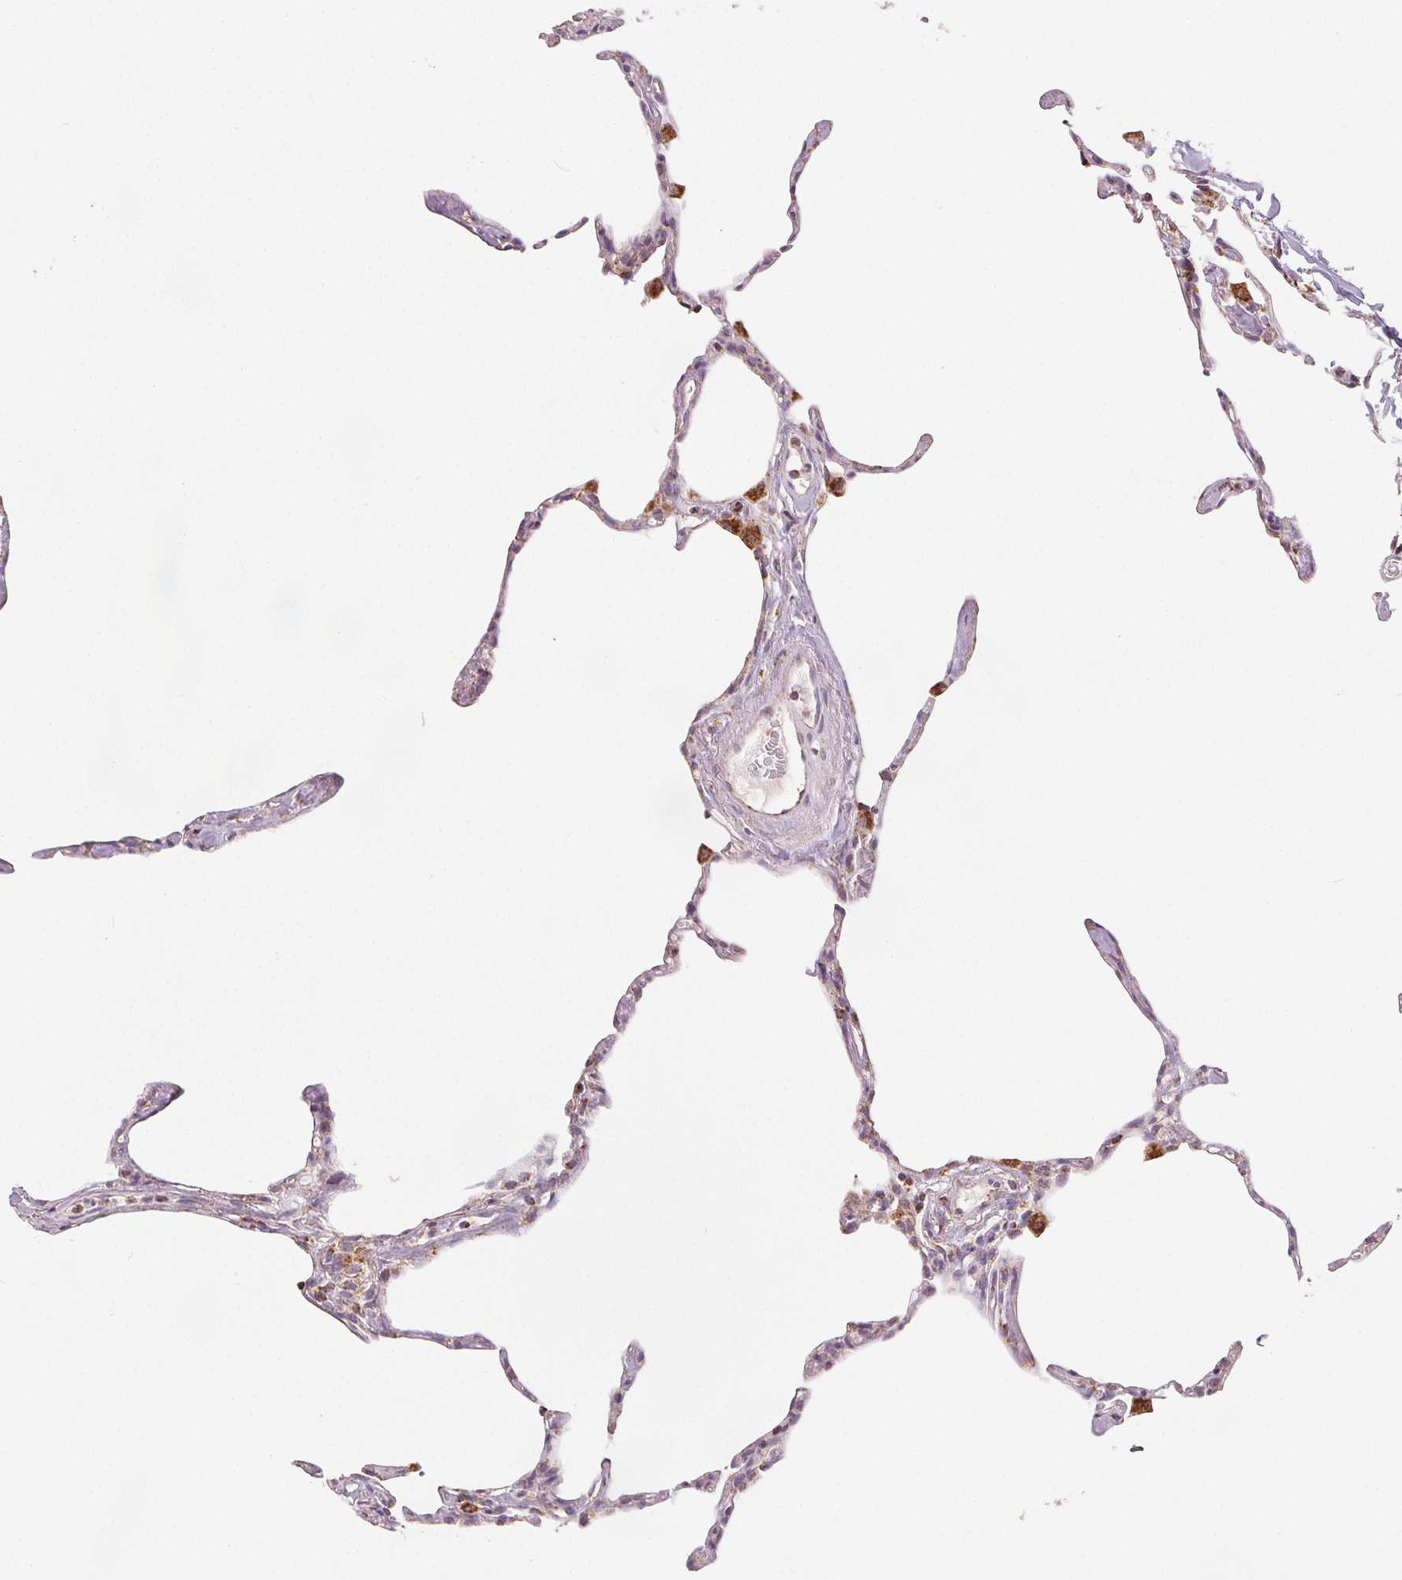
{"staining": {"intensity": "moderate", "quantity": "<25%", "location": "cytoplasmic/membranous"}, "tissue": "lung", "cell_type": "Alveolar cells", "image_type": "normal", "snomed": [{"axis": "morphology", "description": "Normal tissue, NOS"}, {"axis": "topography", "description": "Lung"}], "caption": "This micrograph demonstrates immunohistochemistry staining of normal lung, with low moderate cytoplasmic/membranous positivity in approximately <25% of alveolar cells.", "gene": "SDHB", "patient": {"sex": "male", "age": 65}}